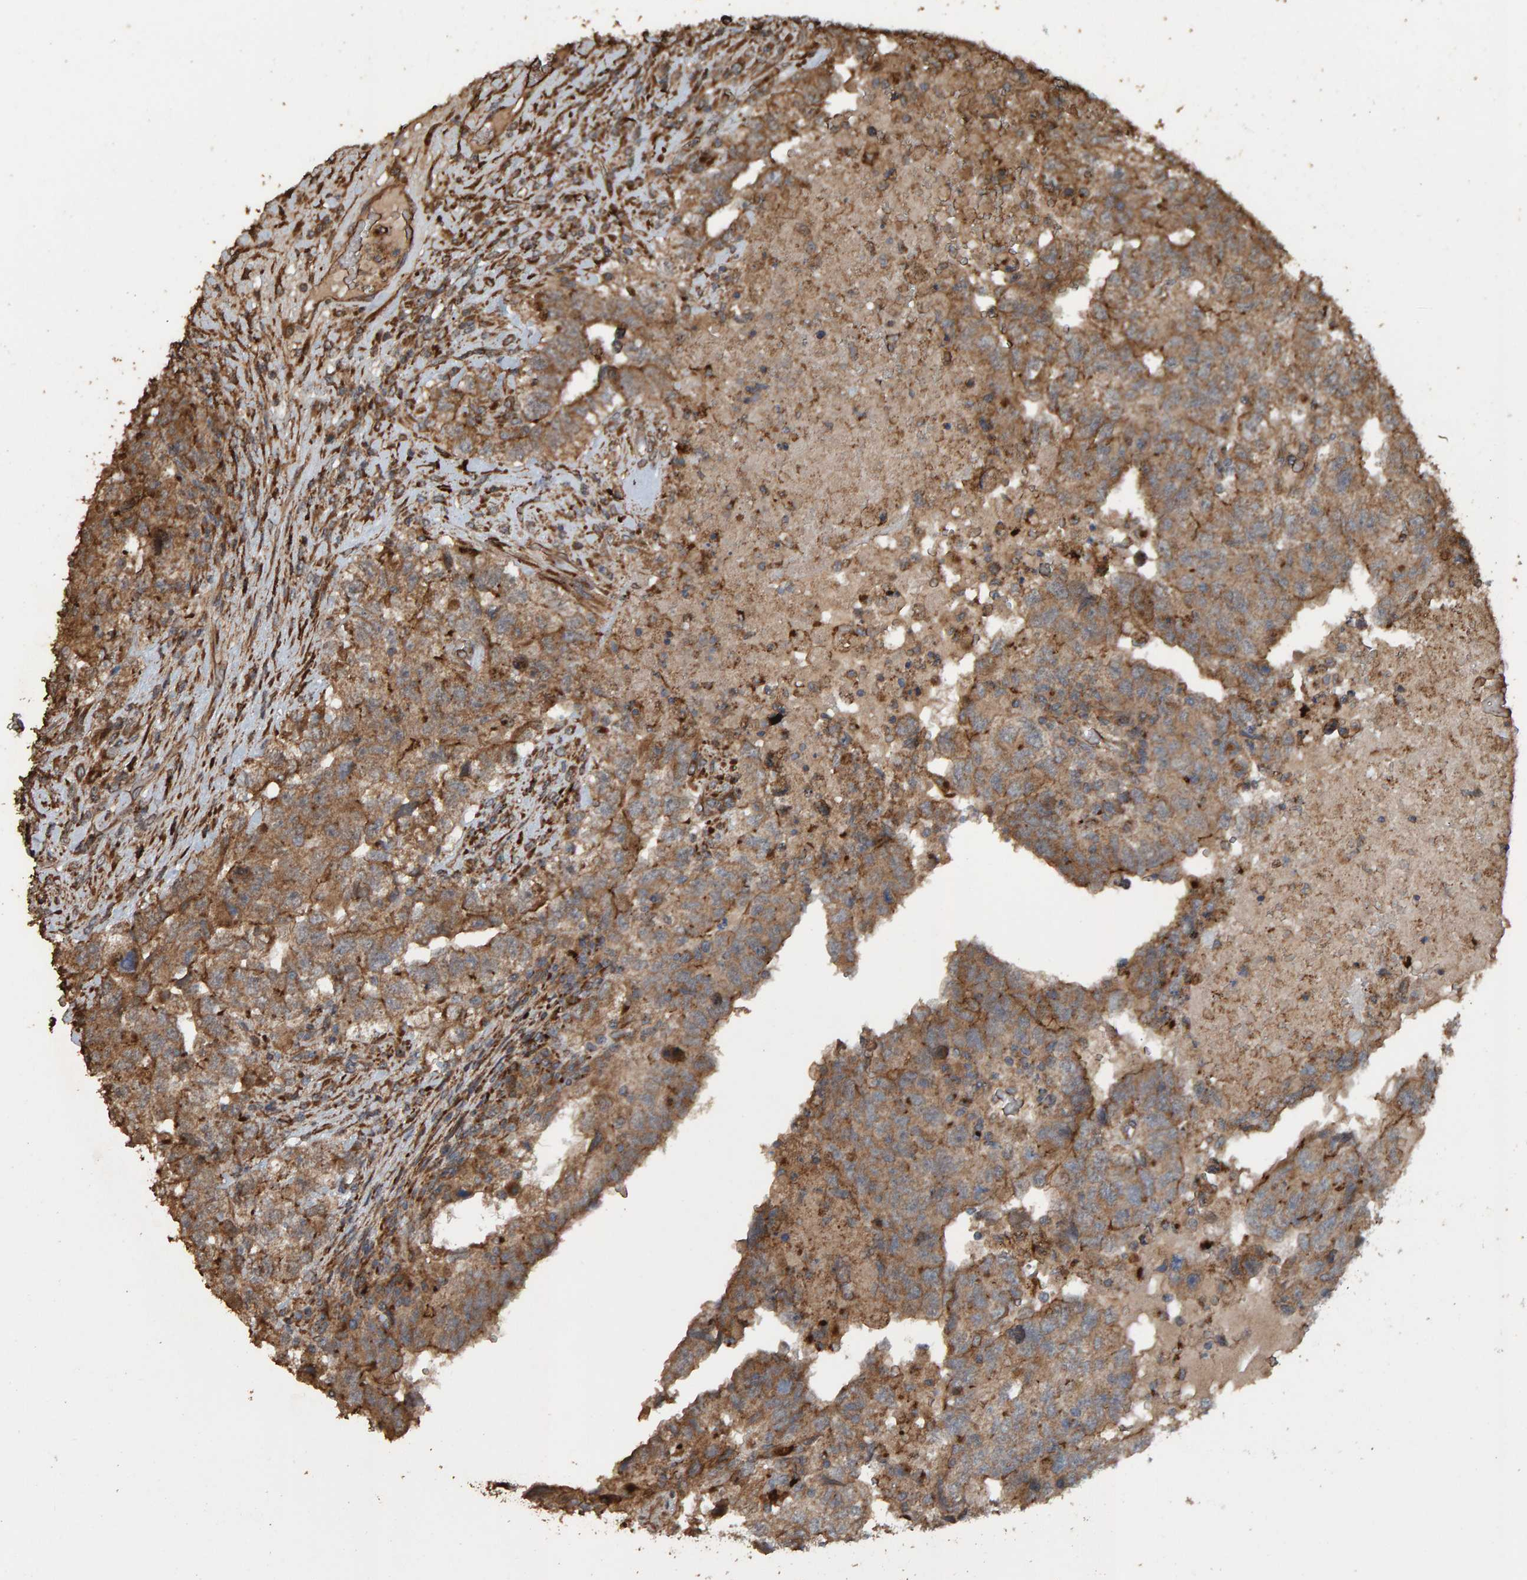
{"staining": {"intensity": "moderate", "quantity": ">75%", "location": "cytoplasmic/membranous"}, "tissue": "testis cancer", "cell_type": "Tumor cells", "image_type": "cancer", "snomed": [{"axis": "morphology", "description": "Carcinoma, Embryonal, NOS"}, {"axis": "topography", "description": "Testis"}], "caption": "Testis cancer was stained to show a protein in brown. There is medium levels of moderate cytoplasmic/membranous staining in approximately >75% of tumor cells.", "gene": "DUS1L", "patient": {"sex": "male", "age": 36}}